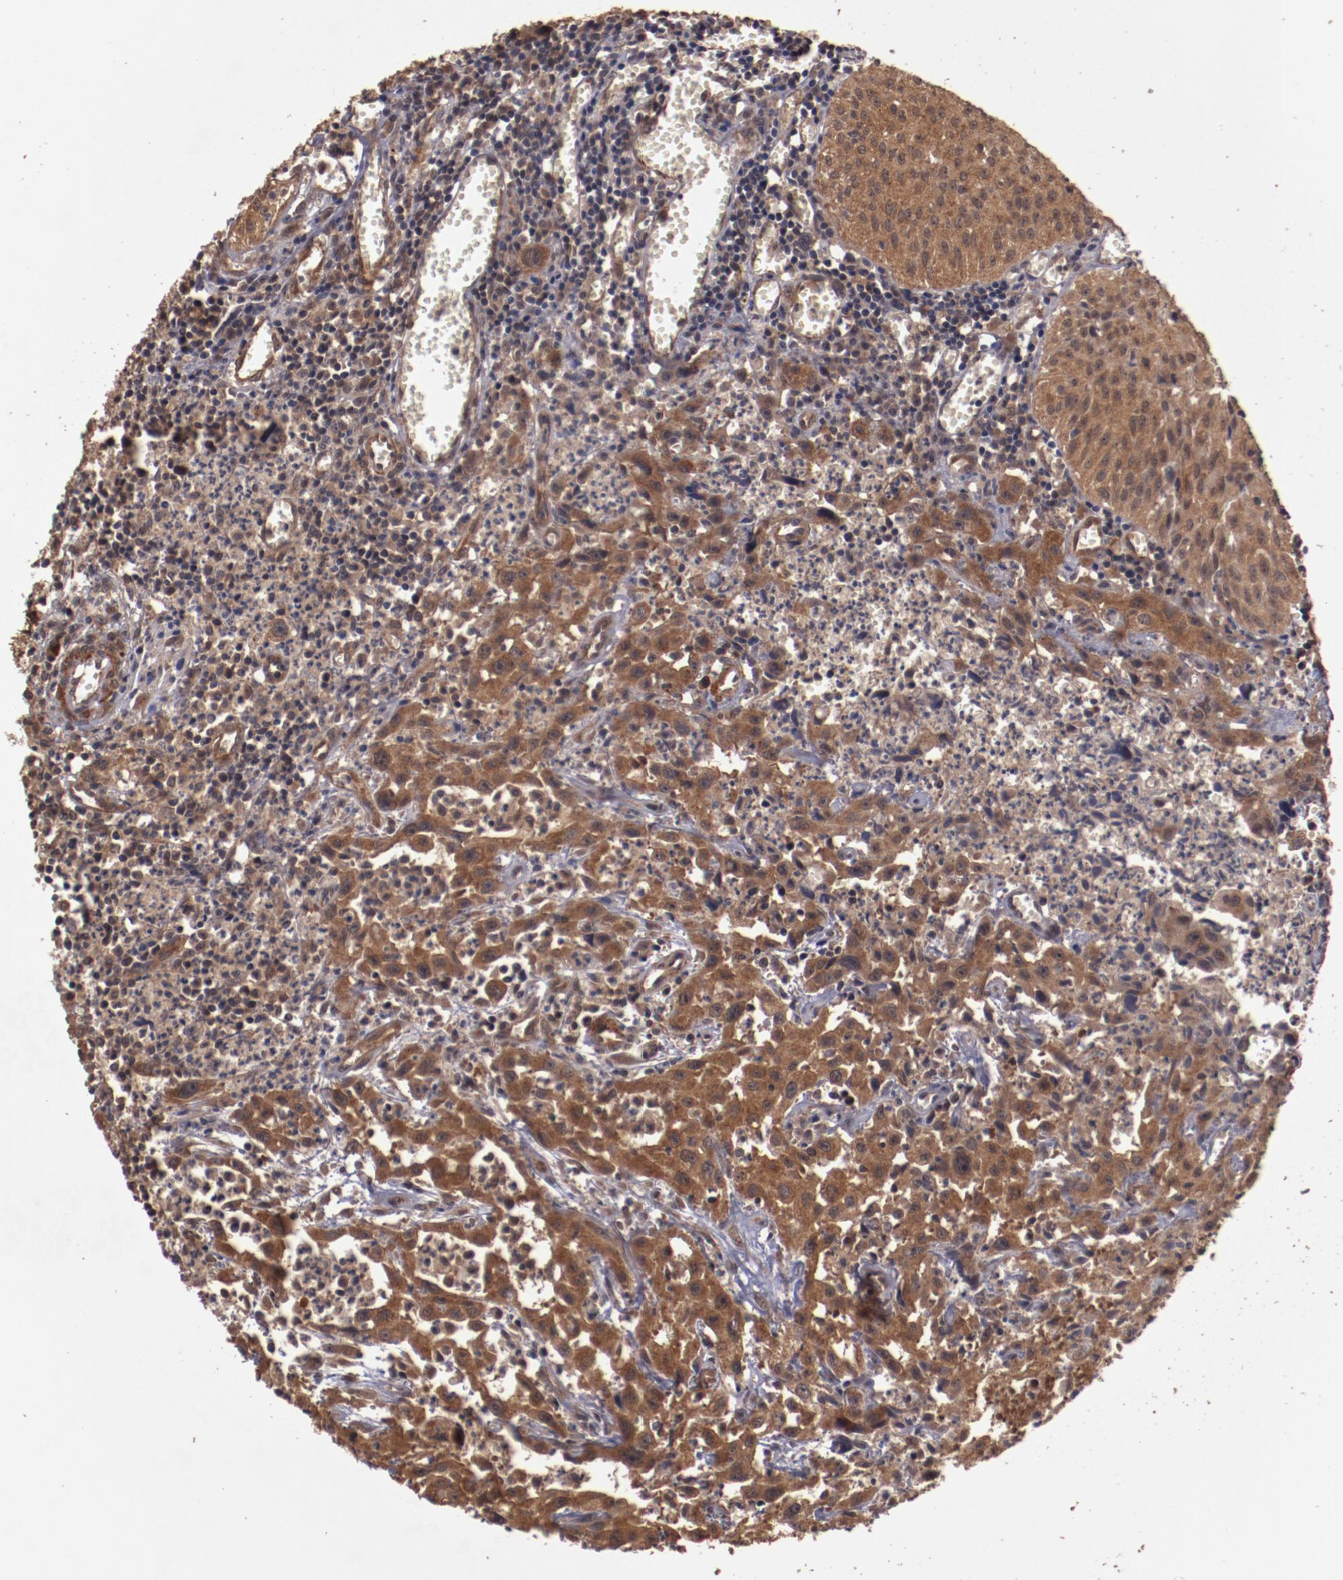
{"staining": {"intensity": "strong", "quantity": ">75%", "location": "cytoplasmic/membranous"}, "tissue": "urothelial cancer", "cell_type": "Tumor cells", "image_type": "cancer", "snomed": [{"axis": "morphology", "description": "Urothelial carcinoma, High grade"}, {"axis": "topography", "description": "Urinary bladder"}], "caption": "Protein staining displays strong cytoplasmic/membranous staining in about >75% of tumor cells in urothelial cancer.", "gene": "TXNDC16", "patient": {"sex": "male", "age": 66}}